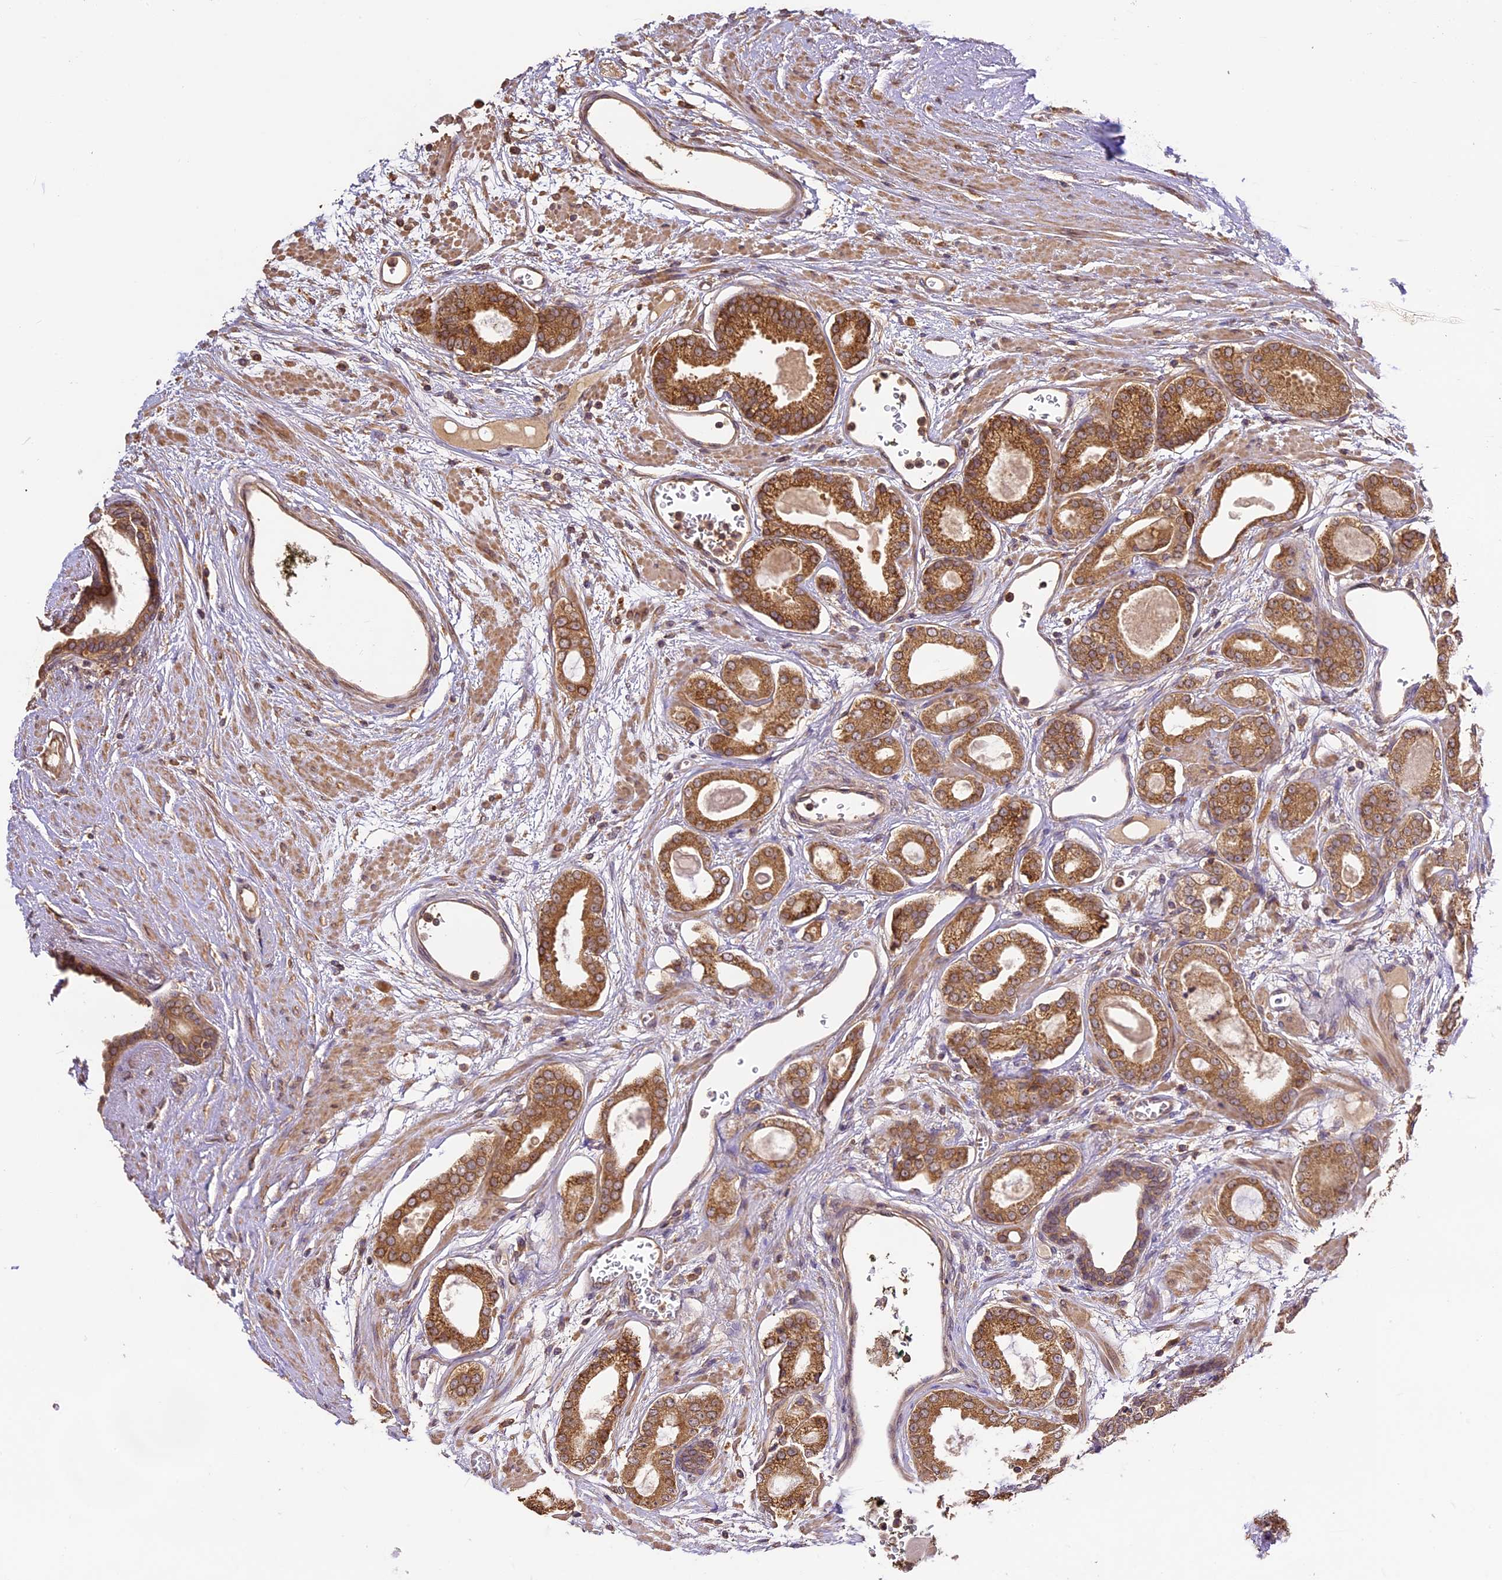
{"staining": {"intensity": "moderate", "quantity": ">75%", "location": "cytoplasmic/membranous"}, "tissue": "prostate cancer", "cell_type": "Tumor cells", "image_type": "cancer", "snomed": [{"axis": "morphology", "description": "Adenocarcinoma, Low grade"}, {"axis": "topography", "description": "Prostate"}], "caption": "A brown stain shows moderate cytoplasmic/membranous expression of a protein in human prostate cancer (low-grade adenocarcinoma) tumor cells.", "gene": "BRAP", "patient": {"sex": "male", "age": 60}}